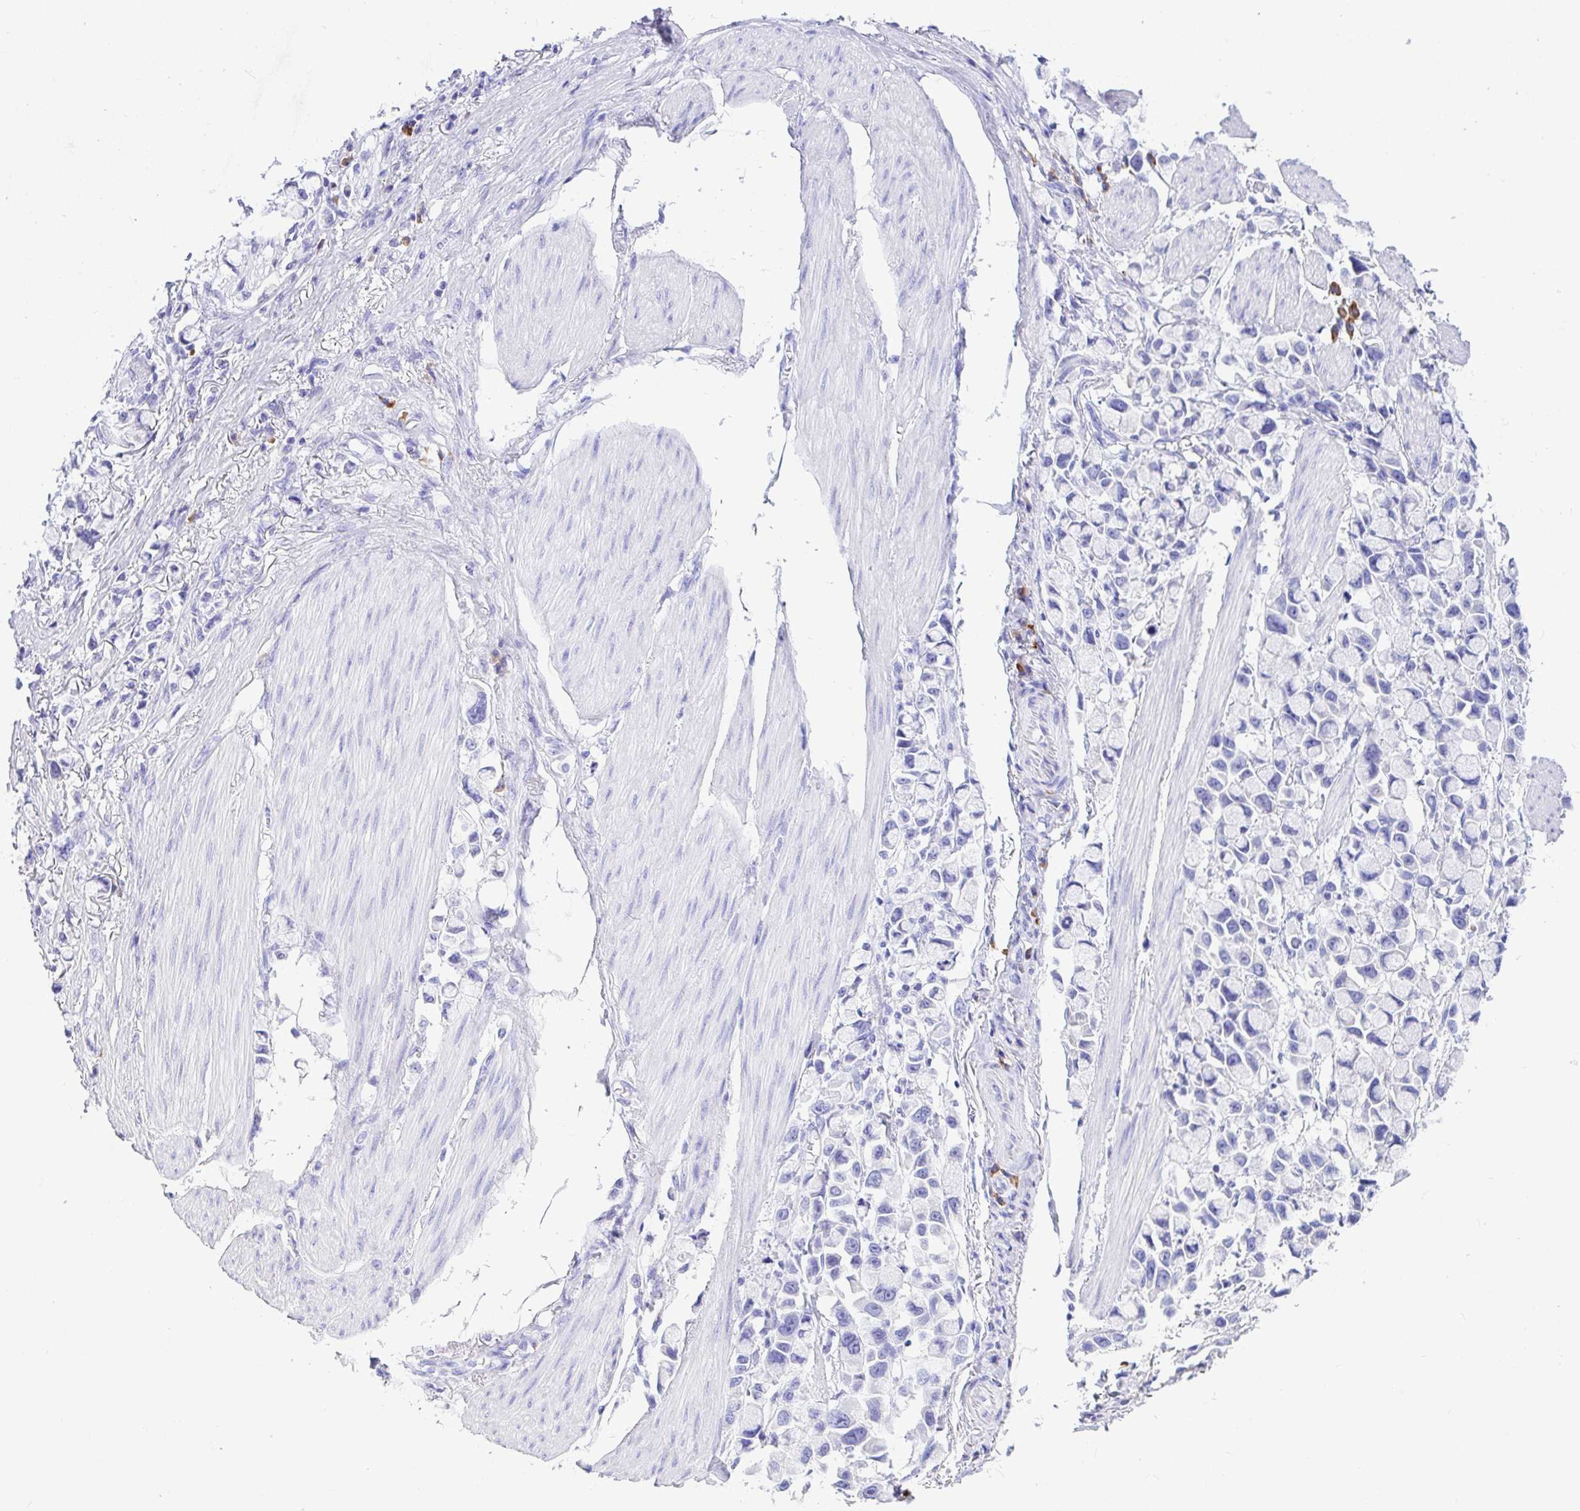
{"staining": {"intensity": "negative", "quantity": "none", "location": "none"}, "tissue": "stomach cancer", "cell_type": "Tumor cells", "image_type": "cancer", "snomed": [{"axis": "morphology", "description": "Adenocarcinoma, NOS"}, {"axis": "topography", "description": "Stomach"}], "caption": "Immunohistochemistry micrograph of neoplastic tissue: stomach adenocarcinoma stained with DAB (3,3'-diaminobenzidine) reveals no significant protein expression in tumor cells. (Brightfield microscopy of DAB (3,3'-diaminobenzidine) immunohistochemistry at high magnification).", "gene": "BEST4", "patient": {"sex": "female", "age": 81}}